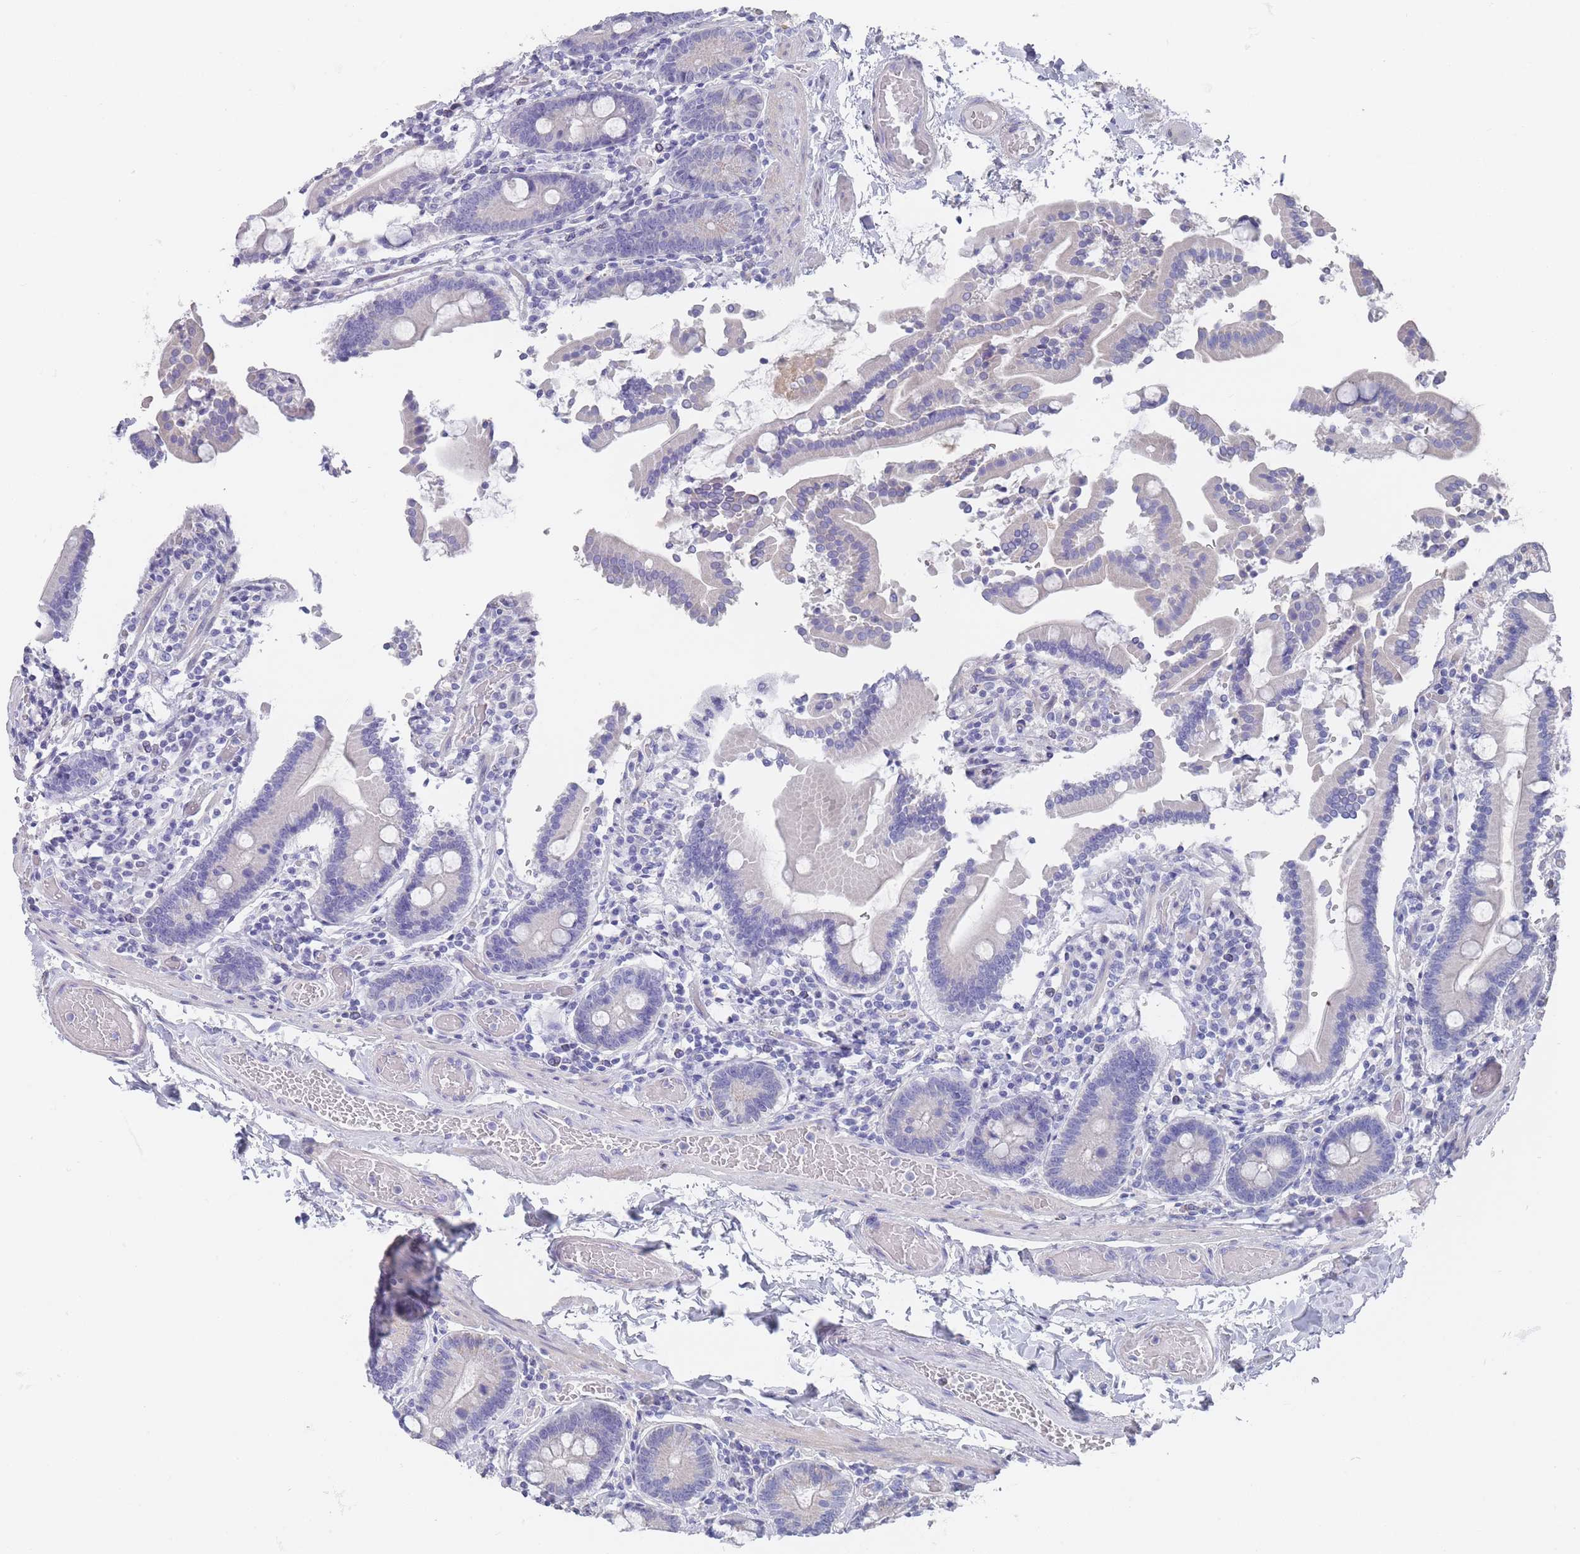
{"staining": {"intensity": "negative", "quantity": "none", "location": "none"}, "tissue": "duodenum", "cell_type": "Glandular cells", "image_type": "normal", "snomed": [{"axis": "morphology", "description": "Normal tissue, NOS"}, {"axis": "topography", "description": "Duodenum"}], "caption": "Glandular cells show no significant protein staining in unremarkable duodenum.", "gene": "SCCPDH", "patient": {"sex": "male", "age": 55}}